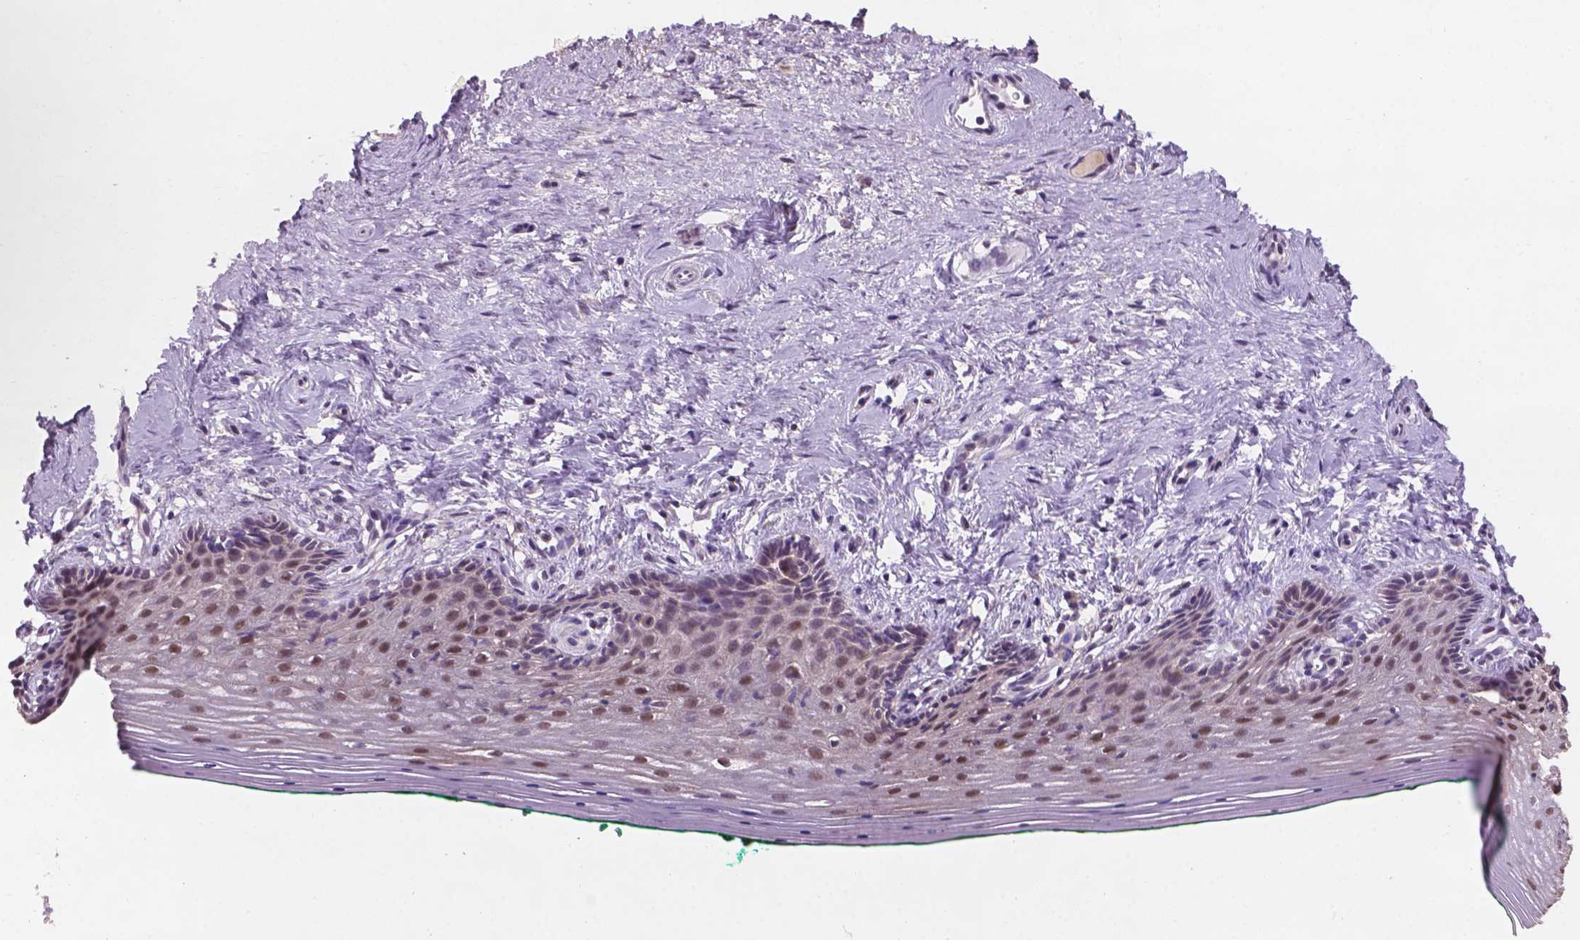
{"staining": {"intensity": "moderate", "quantity": "25%-75%", "location": "cytoplasmic/membranous,nuclear"}, "tissue": "vagina", "cell_type": "Squamous epithelial cells", "image_type": "normal", "snomed": [{"axis": "morphology", "description": "Normal tissue, NOS"}, {"axis": "topography", "description": "Vagina"}], "caption": "Immunohistochemistry (IHC) staining of unremarkable vagina, which demonstrates medium levels of moderate cytoplasmic/membranous,nuclear staining in approximately 25%-75% of squamous epithelial cells indicating moderate cytoplasmic/membranous,nuclear protein expression. The staining was performed using DAB (3,3'-diaminobenzidine) (brown) for protein detection and nuclei were counterstained in hematoxylin (blue).", "gene": "GXYLT2", "patient": {"sex": "female", "age": 45}}